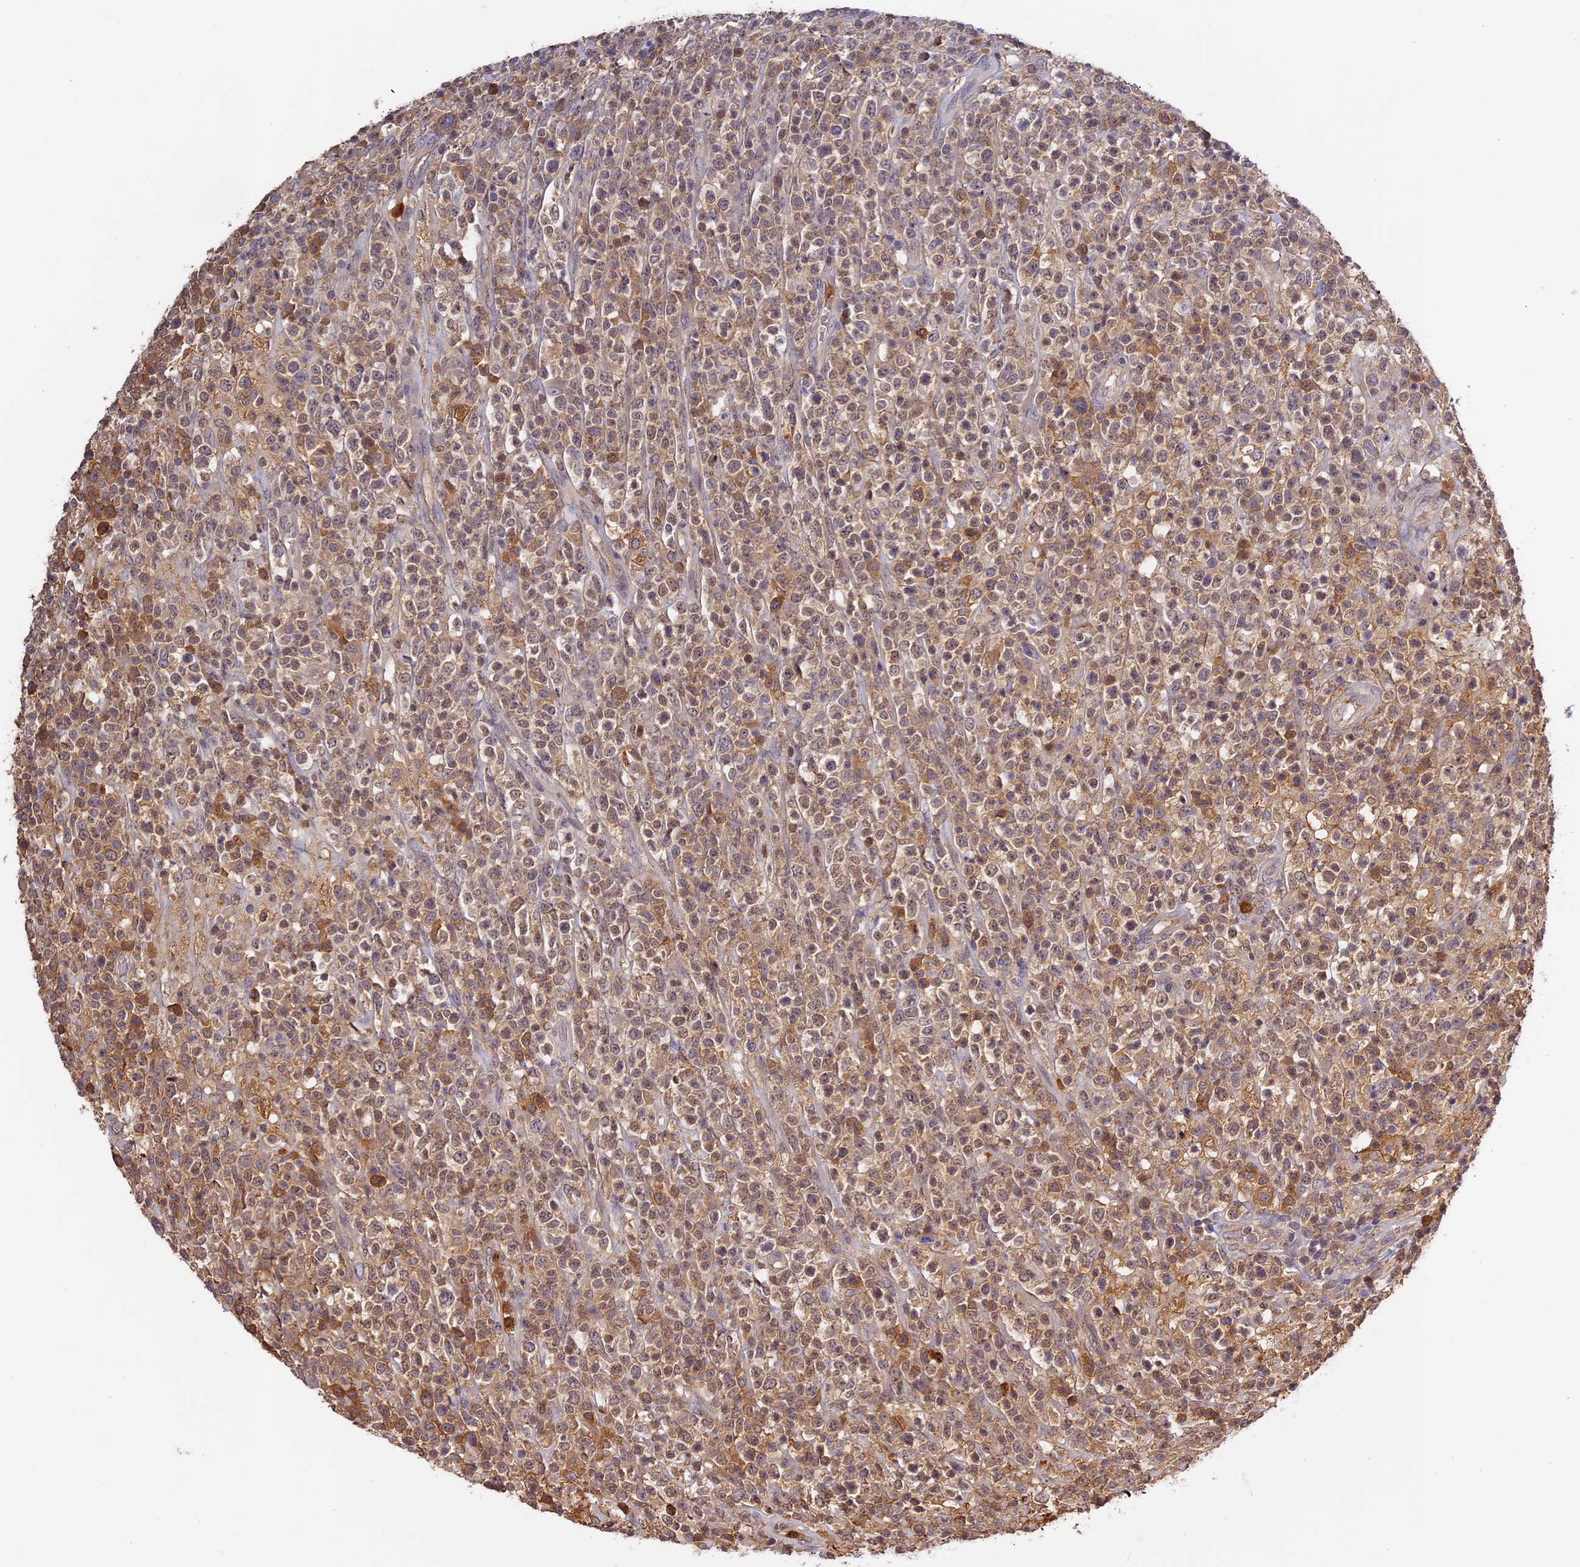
{"staining": {"intensity": "moderate", "quantity": ">75%", "location": "cytoplasmic/membranous"}, "tissue": "lymphoma", "cell_type": "Tumor cells", "image_type": "cancer", "snomed": [{"axis": "morphology", "description": "Malignant lymphoma, non-Hodgkin's type, High grade"}, {"axis": "topography", "description": "Colon"}], "caption": "Protein expression analysis of high-grade malignant lymphoma, non-Hodgkin's type displays moderate cytoplasmic/membranous positivity in about >75% of tumor cells.", "gene": "ADGRD1", "patient": {"sex": "female", "age": 53}}